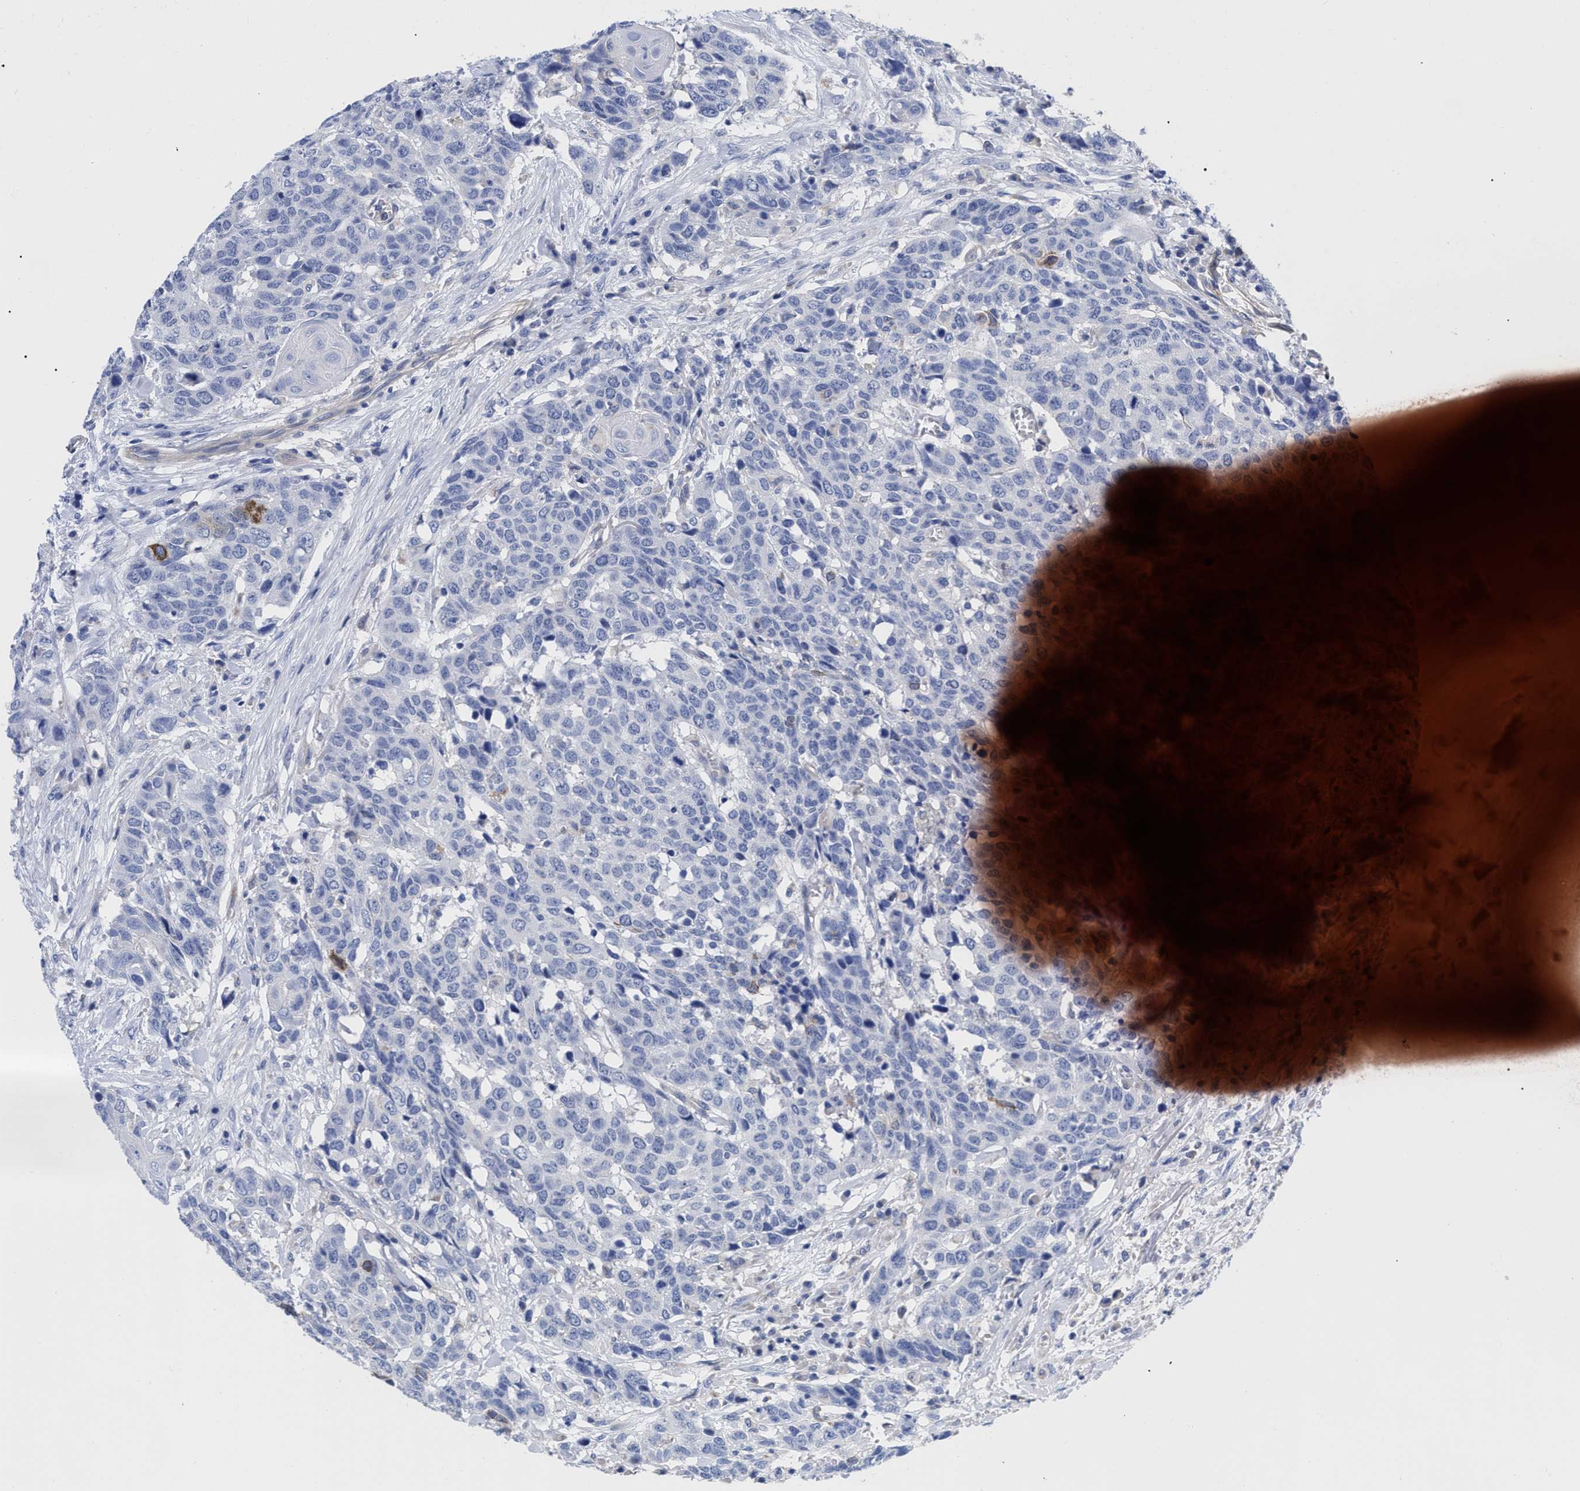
{"staining": {"intensity": "negative", "quantity": "none", "location": "none"}, "tissue": "head and neck cancer", "cell_type": "Tumor cells", "image_type": "cancer", "snomed": [{"axis": "morphology", "description": "Squamous cell carcinoma, NOS"}, {"axis": "topography", "description": "Head-Neck"}], "caption": "The photomicrograph shows no staining of tumor cells in head and neck cancer (squamous cell carcinoma).", "gene": "IRAG2", "patient": {"sex": "male", "age": 66}}